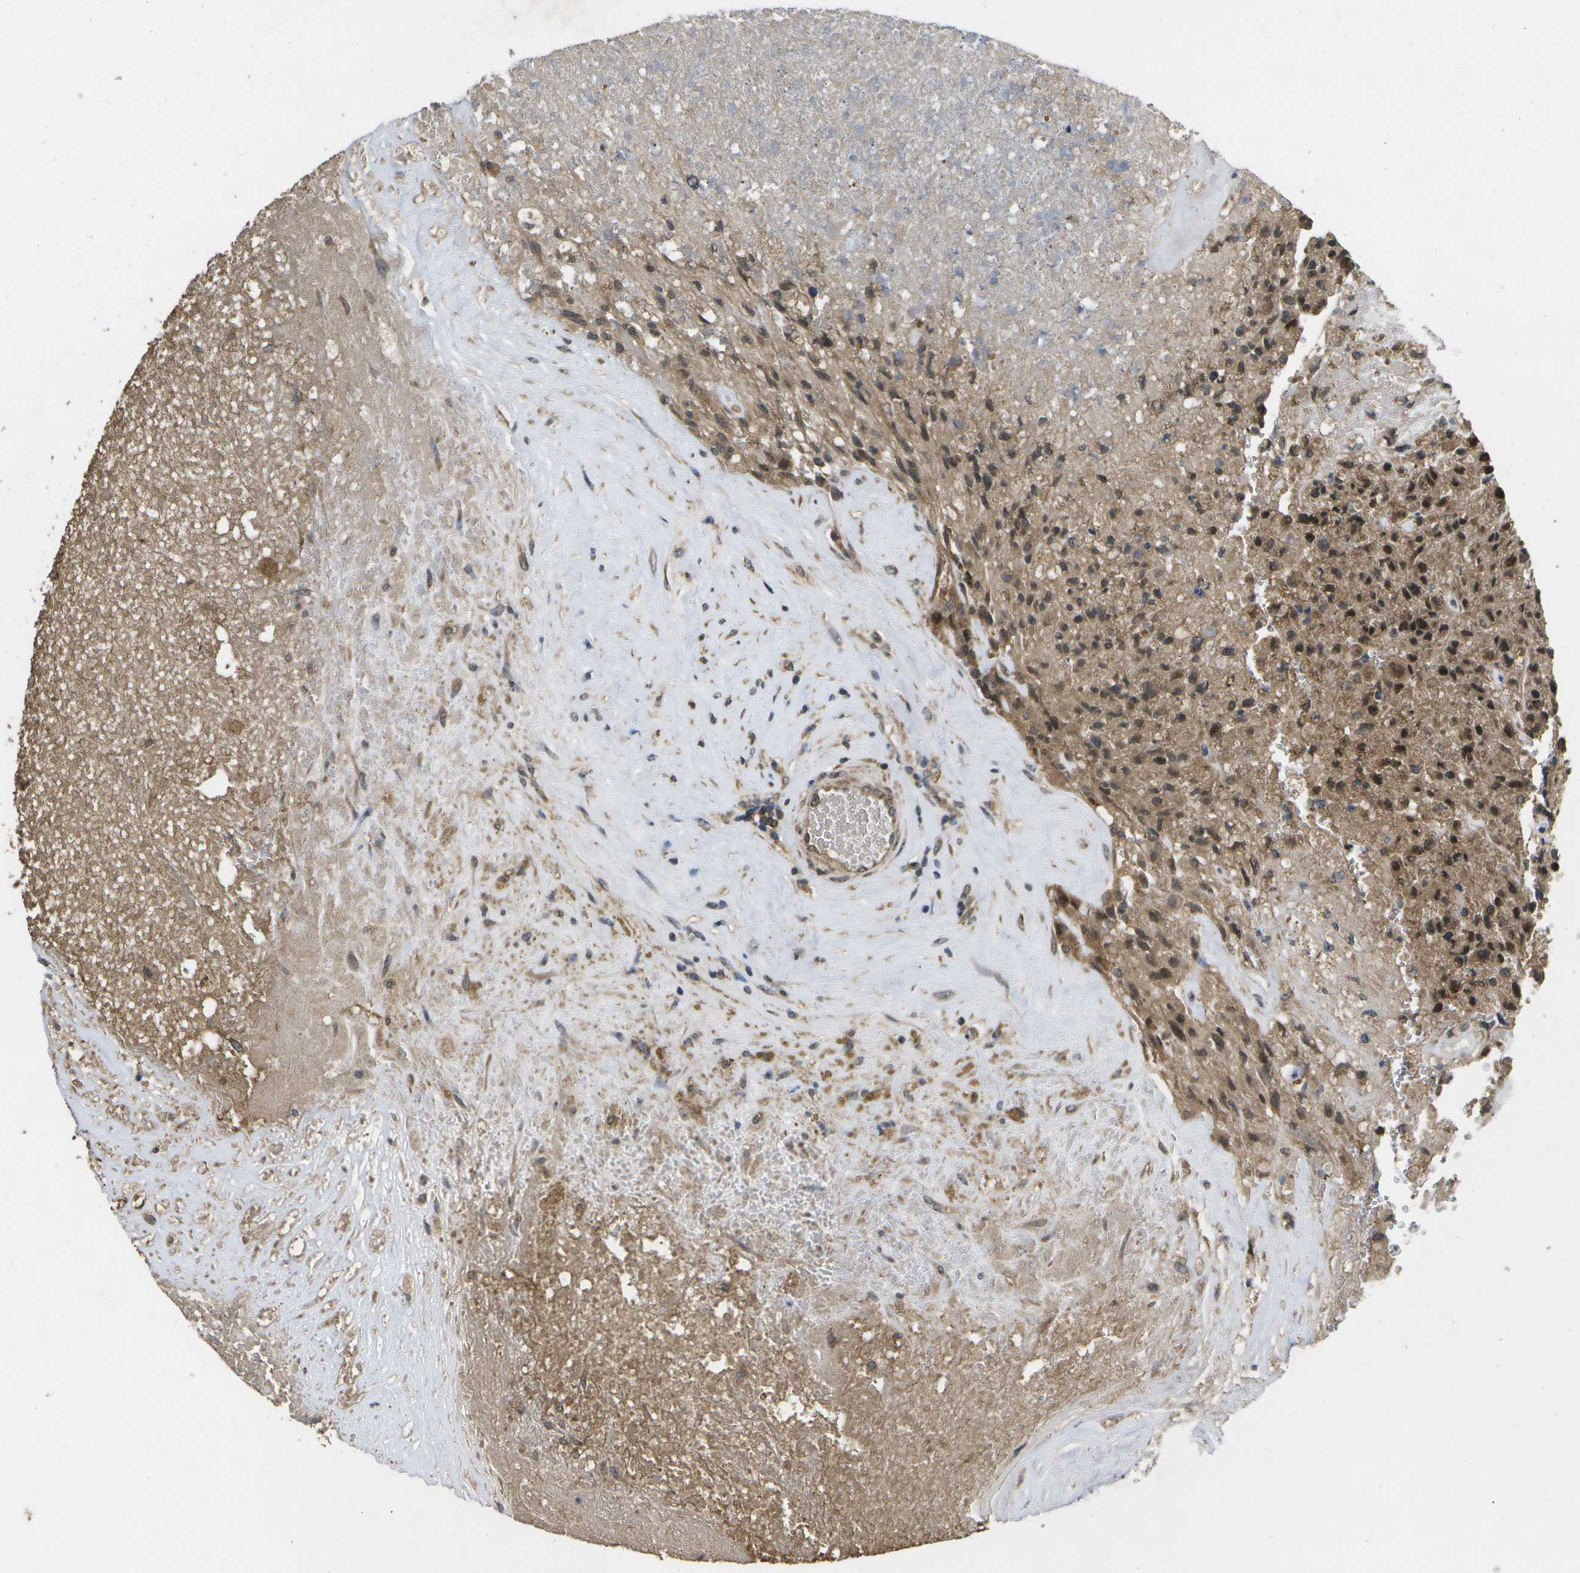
{"staining": {"intensity": "strong", "quantity": ">75%", "location": "cytoplasmic/membranous,nuclear"}, "tissue": "glioma", "cell_type": "Tumor cells", "image_type": "cancer", "snomed": [{"axis": "morphology", "description": "Normal tissue, NOS"}, {"axis": "morphology", "description": "Glioma, malignant, High grade"}, {"axis": "topography", "description": "Cerebral cortex"}], "caption": "Glioma was stained to show a protein in brown. There is high levels of strong cytoplasmic/membranous and nuclear positivity in approximately >75% of tumor cells.", "gene": "ALAS1", "patient": {"sex": "male", "age": 56}}